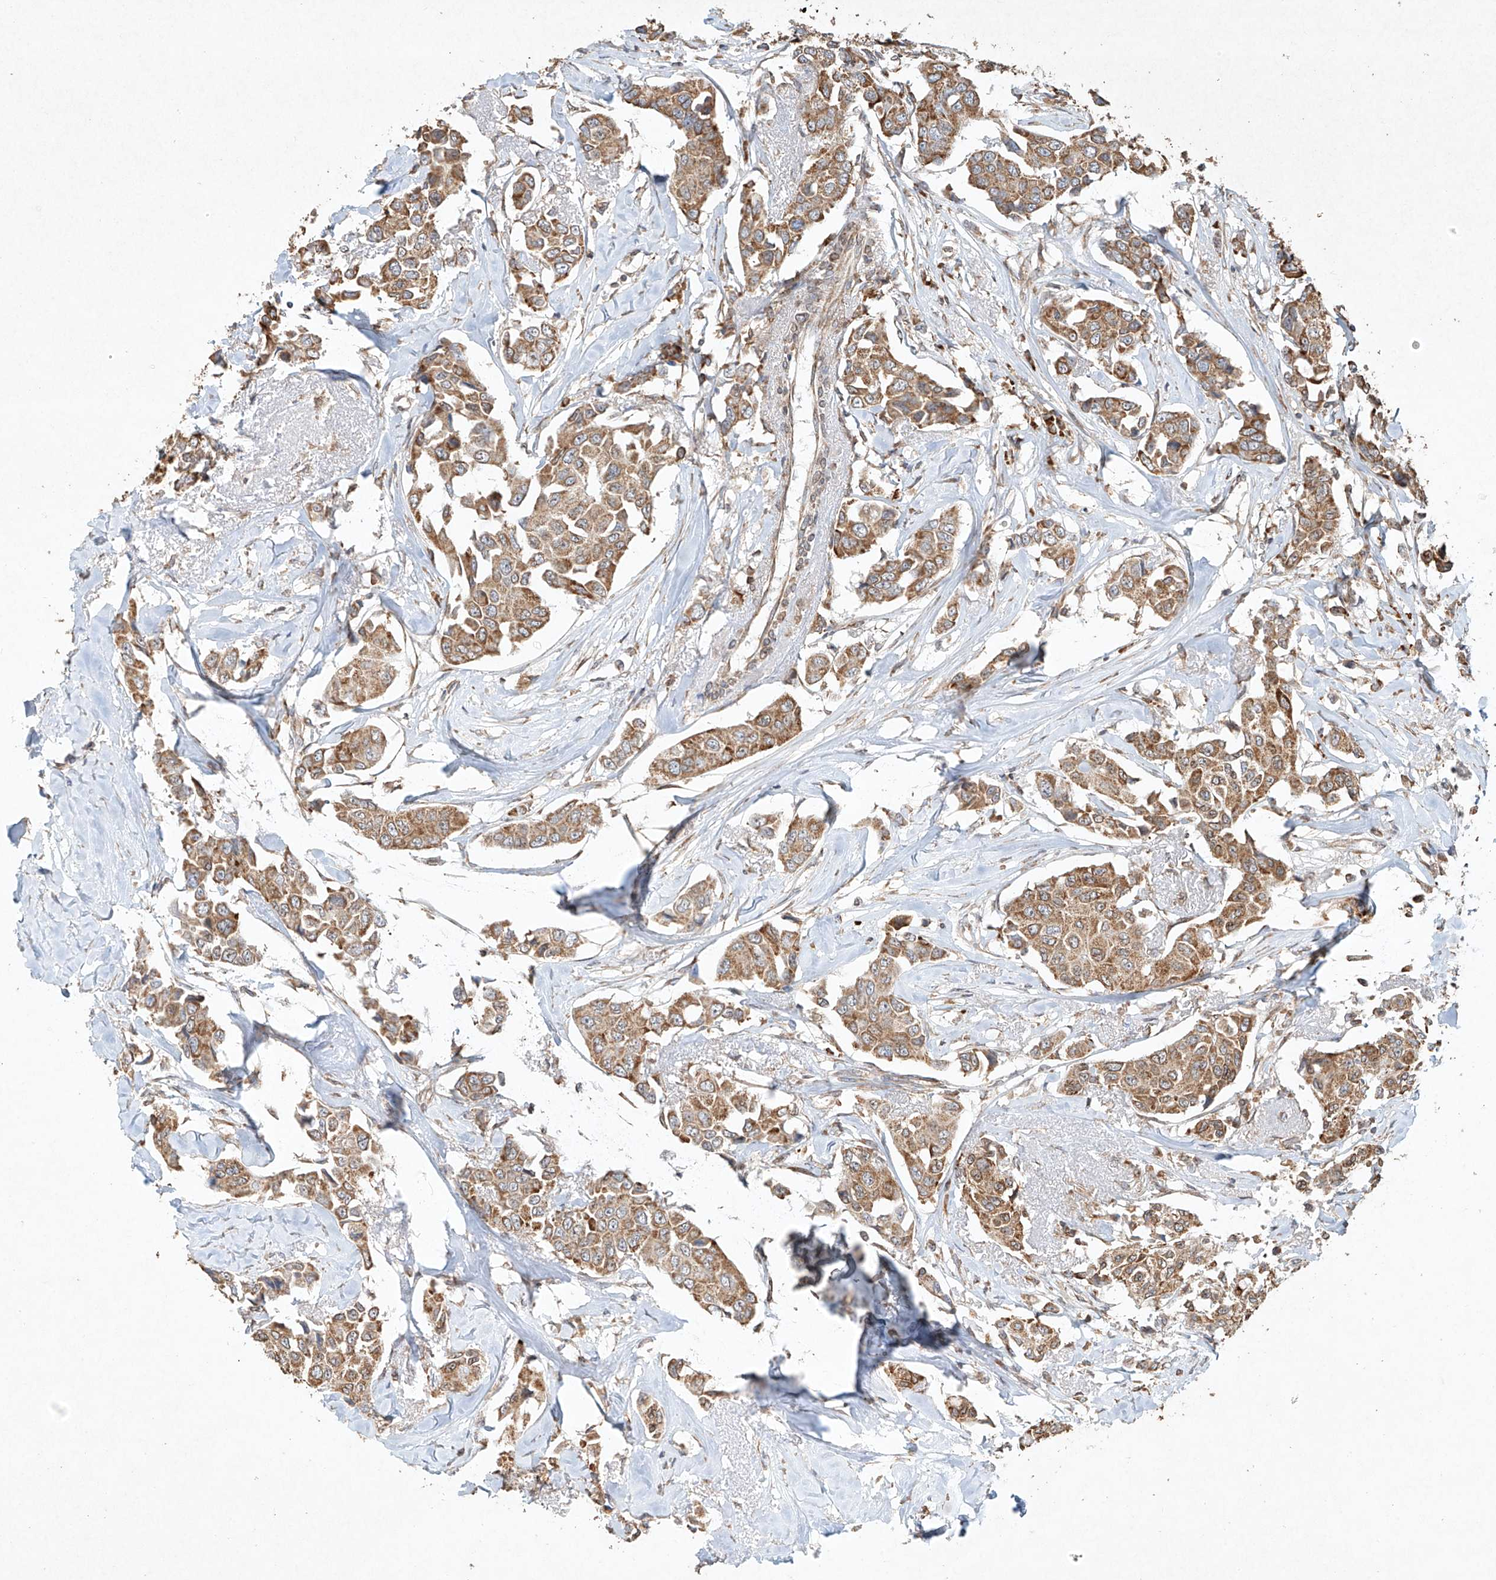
{"staining": {"intensity": "moderate", "quantity": ">75%", "location": "cytoplasmic/membranous"}, "tissue": "breast cancer", "cell_type": "Tumor cells", "image_type": "cancer", "snomed": [{"axis": "morphology", "description": "Duct carcinoma"}, {"axis": "topography", "description": "Breast"}], "caption": "Immunohistochemistry image of neoplastic tissue: human breast cancer stained using IHC exhibits medium levels of moderate protein expression localized specifically in the cytoplasmic/membranous of tumor cells, appearing as a cytoplasmic/membranous brown color.", "gene": "SEMA3B", "patient": {"sex": "female", "age": 80}}